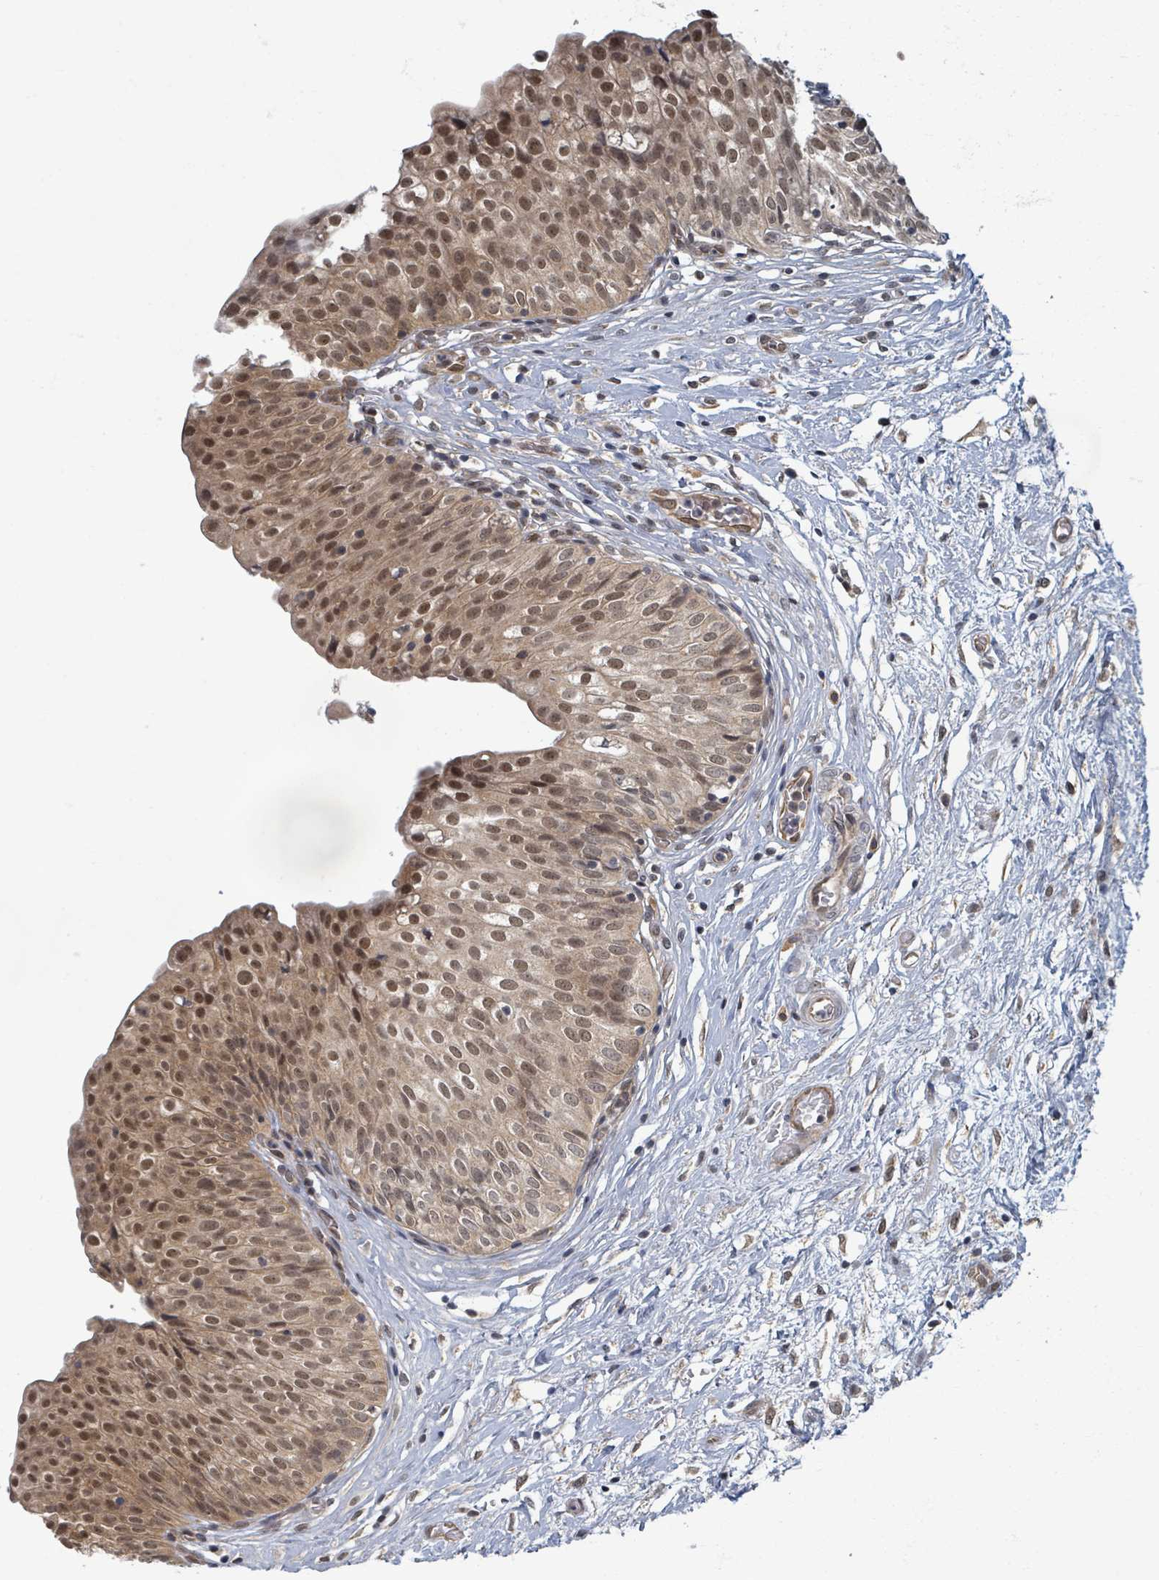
{"staining": {"intensity": "moderate", "quantity": ">75%", "location": "cytoplasmic/membranous,nuclear"}, "tissue": "urinary bladder", "cell_type": "Urothelial cells", "image_type": "normal", "snomed": [{"axis": "morphology", "description": "Normal tissue, NOS"}, {"axis": "topography", "description": "Urinary bladder"}], "caption": "Protein analysis of normal urinary bladder exhibits moderate cytoplasmic/membranous,nuclear expression in approximately >75% of urothelial cells. The protein of interest is stained brown, and the nuclei are stained in blue (DAB IHC with brightfield microscopy, high magnification).", "gene": "INTS15", "patient": {"sex": "male", "age": 55}}